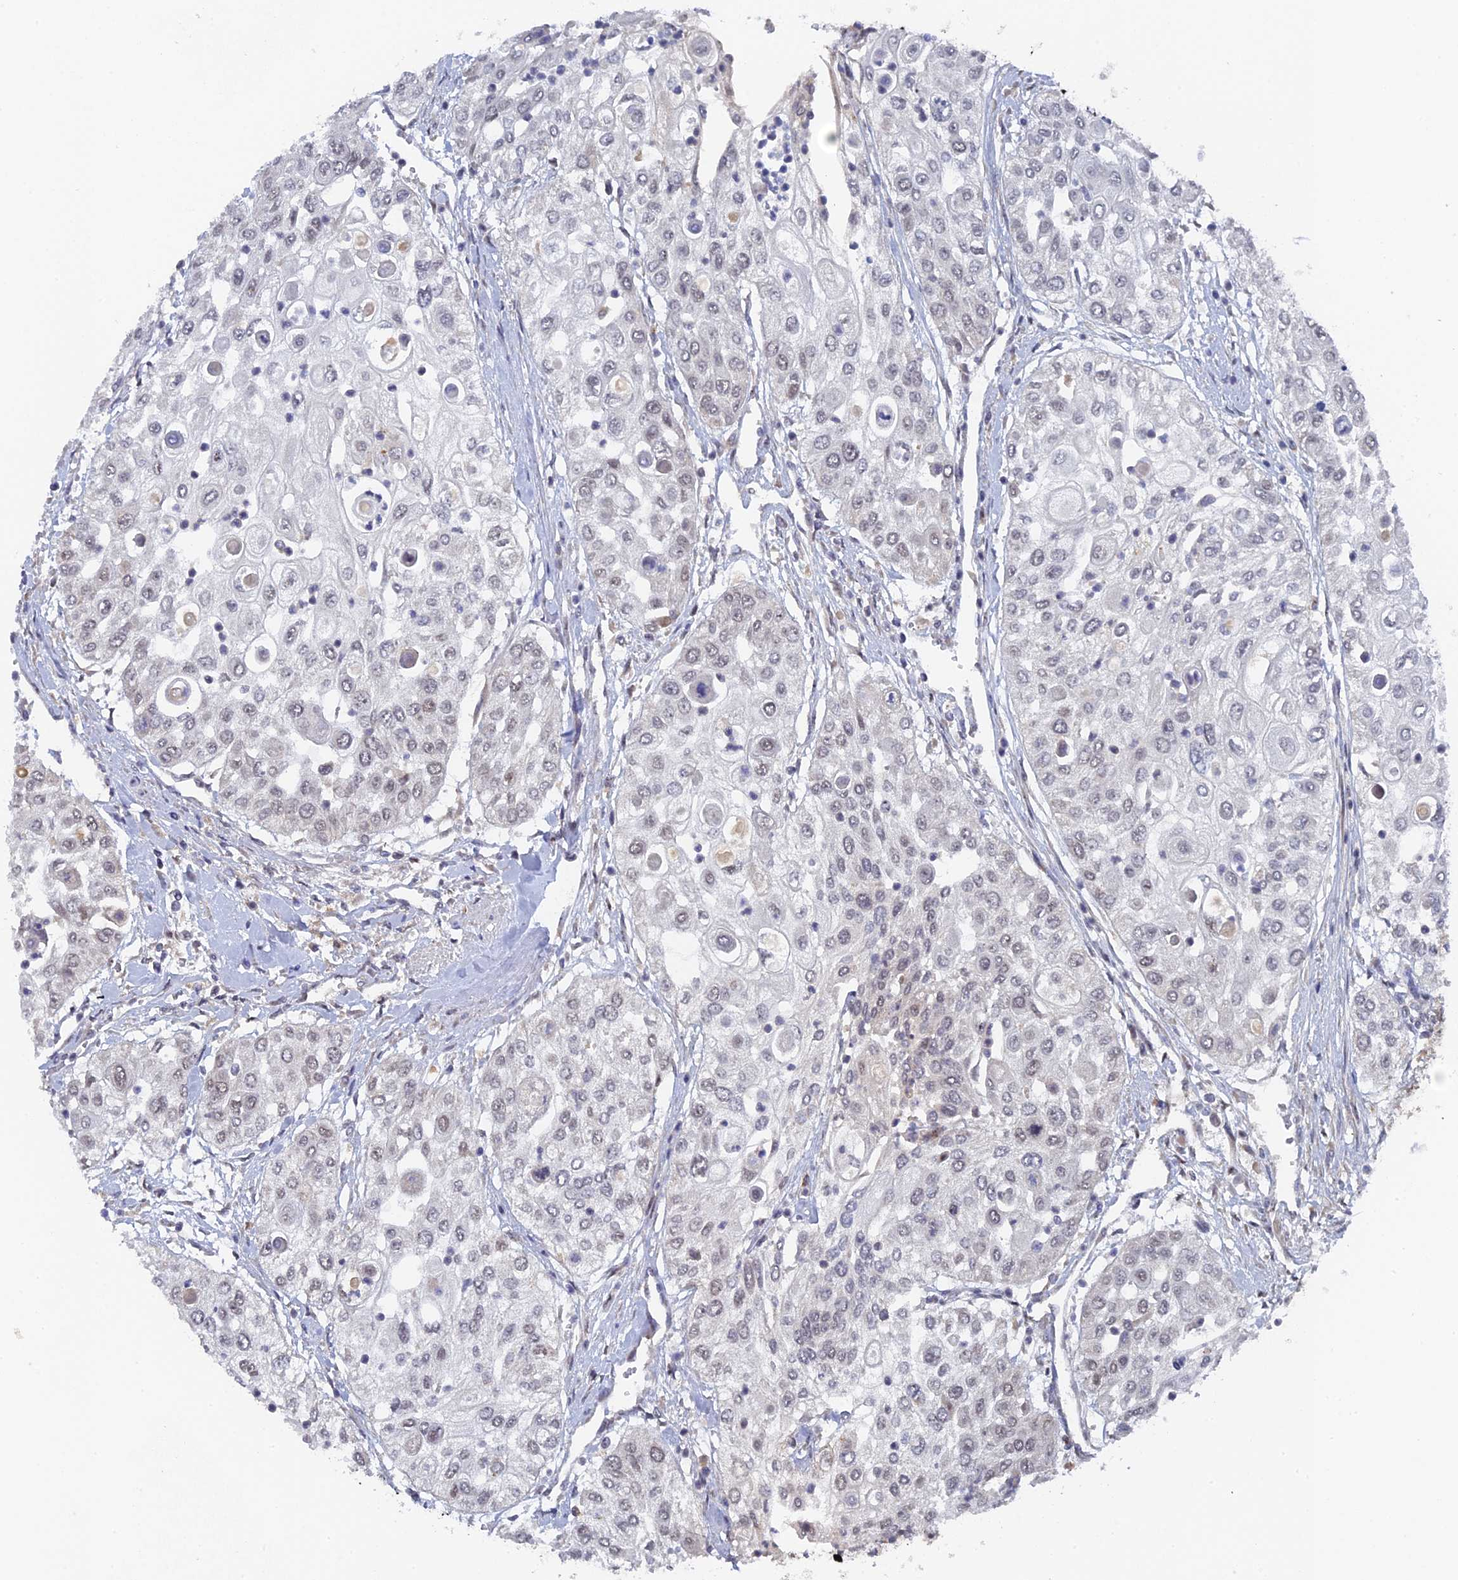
{"staining": {"intensity": "weak", "quantity": "<25%", "location": "nuclear"}, "tissue": "urothelial cancer", "cell_type": "Tumor cells", "image_type": "cancer", "snomed": [{"axis": "morphology", "description": "Urothelial carcinoma, High grade"}, {"axis": "topography", "description": "Urinary bladder"}], "caption": "IHC photomicrograph of neoplastic tissue: urothelial cancer stained with DAB (3,3'-diaminobenzidine) shows no significant protein positivity in tumor cells.", "gene": "MIGA2", "patient": {"sex": "female", "age": 79}}